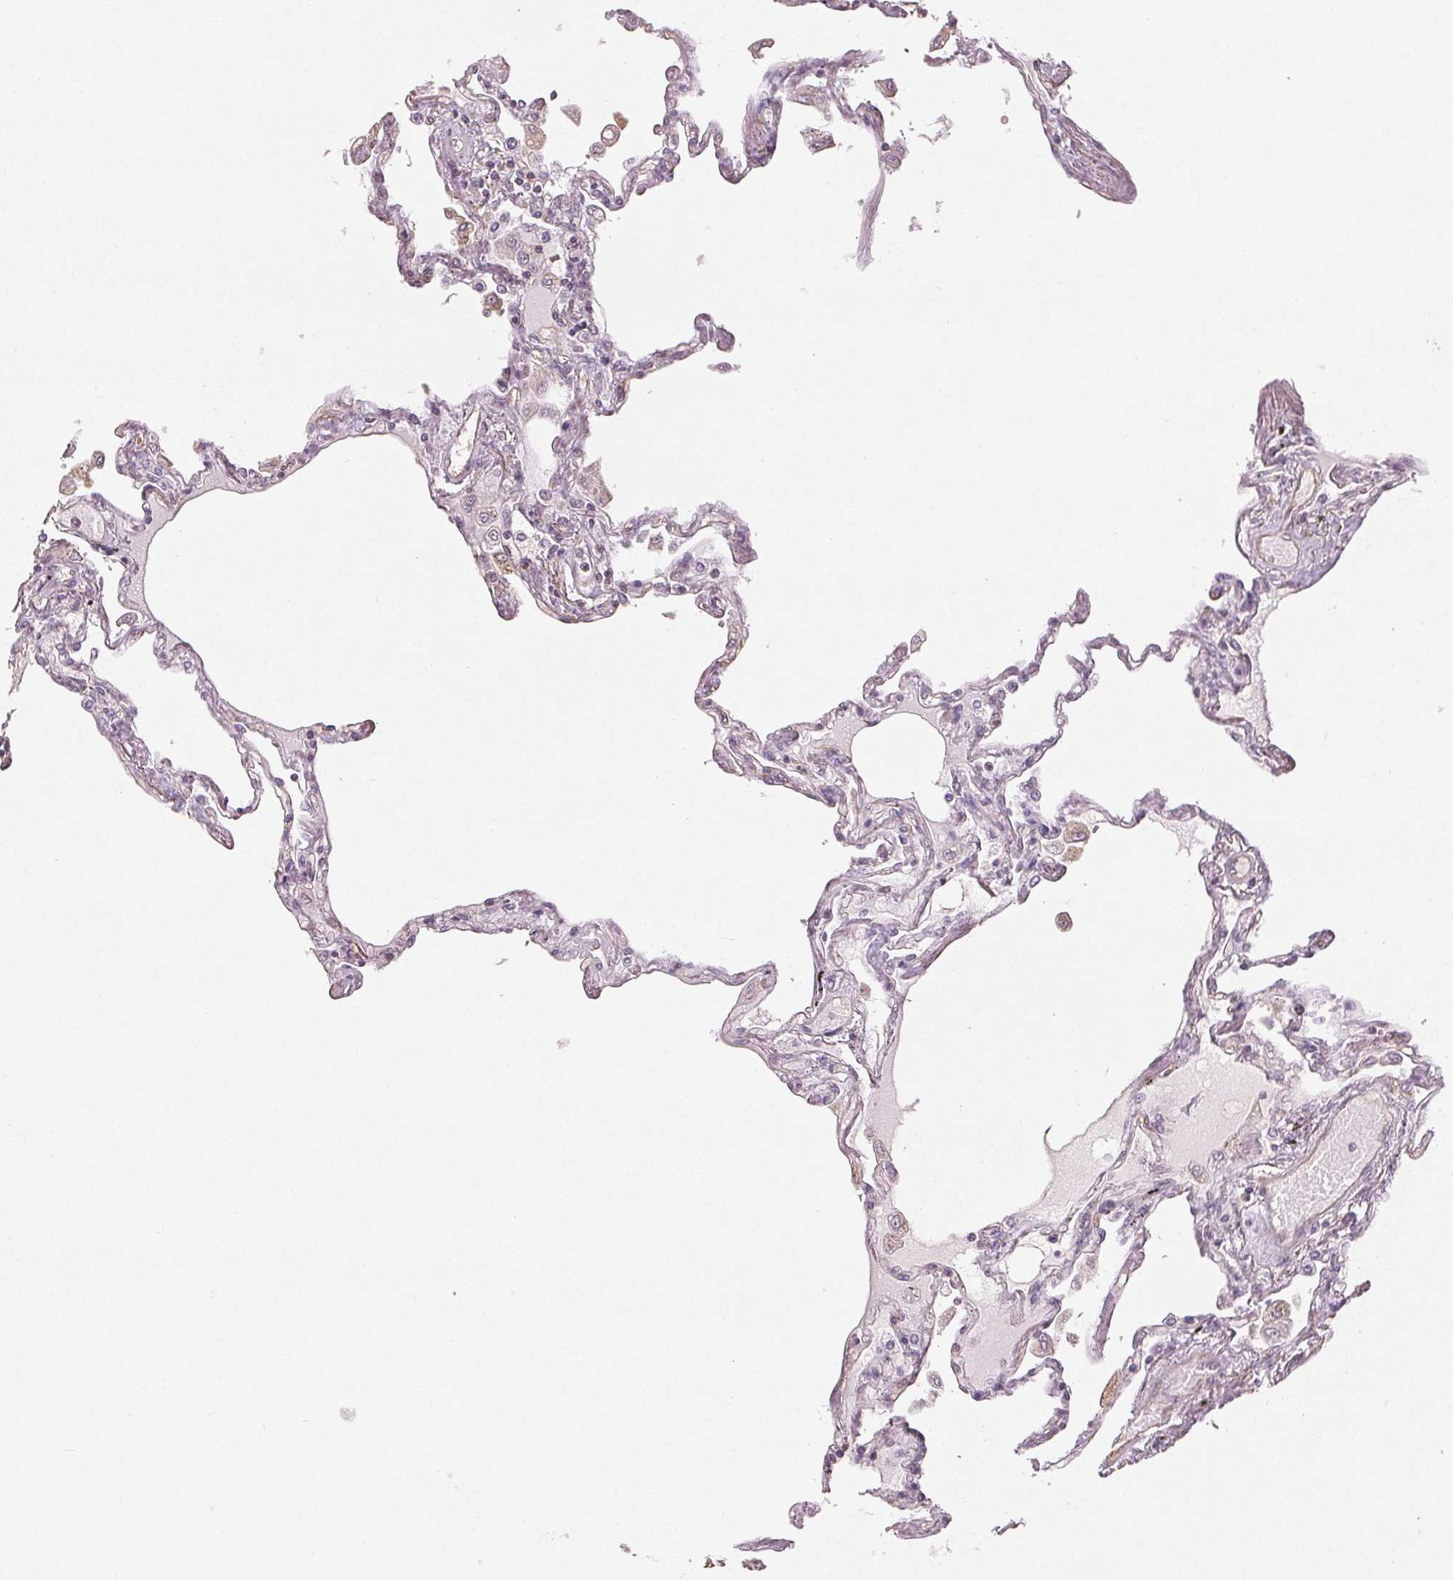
{"staining": {"intensity": "moderate", "quantity": "<25%", "location": "cytoplasmic/membranous"}, "tissue": "lung", "cell_type": "Alveolar cells", "image_type": "normal", "snomed": [{"axis": "morphology", "description": "Normal tissue, NOS"}, {"axis": "morphology", "description": "Adenocarcinoma, NOS"}, {"axis": "topography", "description": "Cartilage tissue"}, {"axis": "topography", "description": "Lung"}], "caption": "A brown stain shows moderate cytoplasmic/membranous expression of a protein in alveolar cells of normal human lung. The staining was performed using DAB to visualize the protein expression in brown, while the nuclei were stained in blue with hematoxylin (Magnification: 20x).", "gene": "COL7A1", "patient": {"sex": "female", "age": 67}}